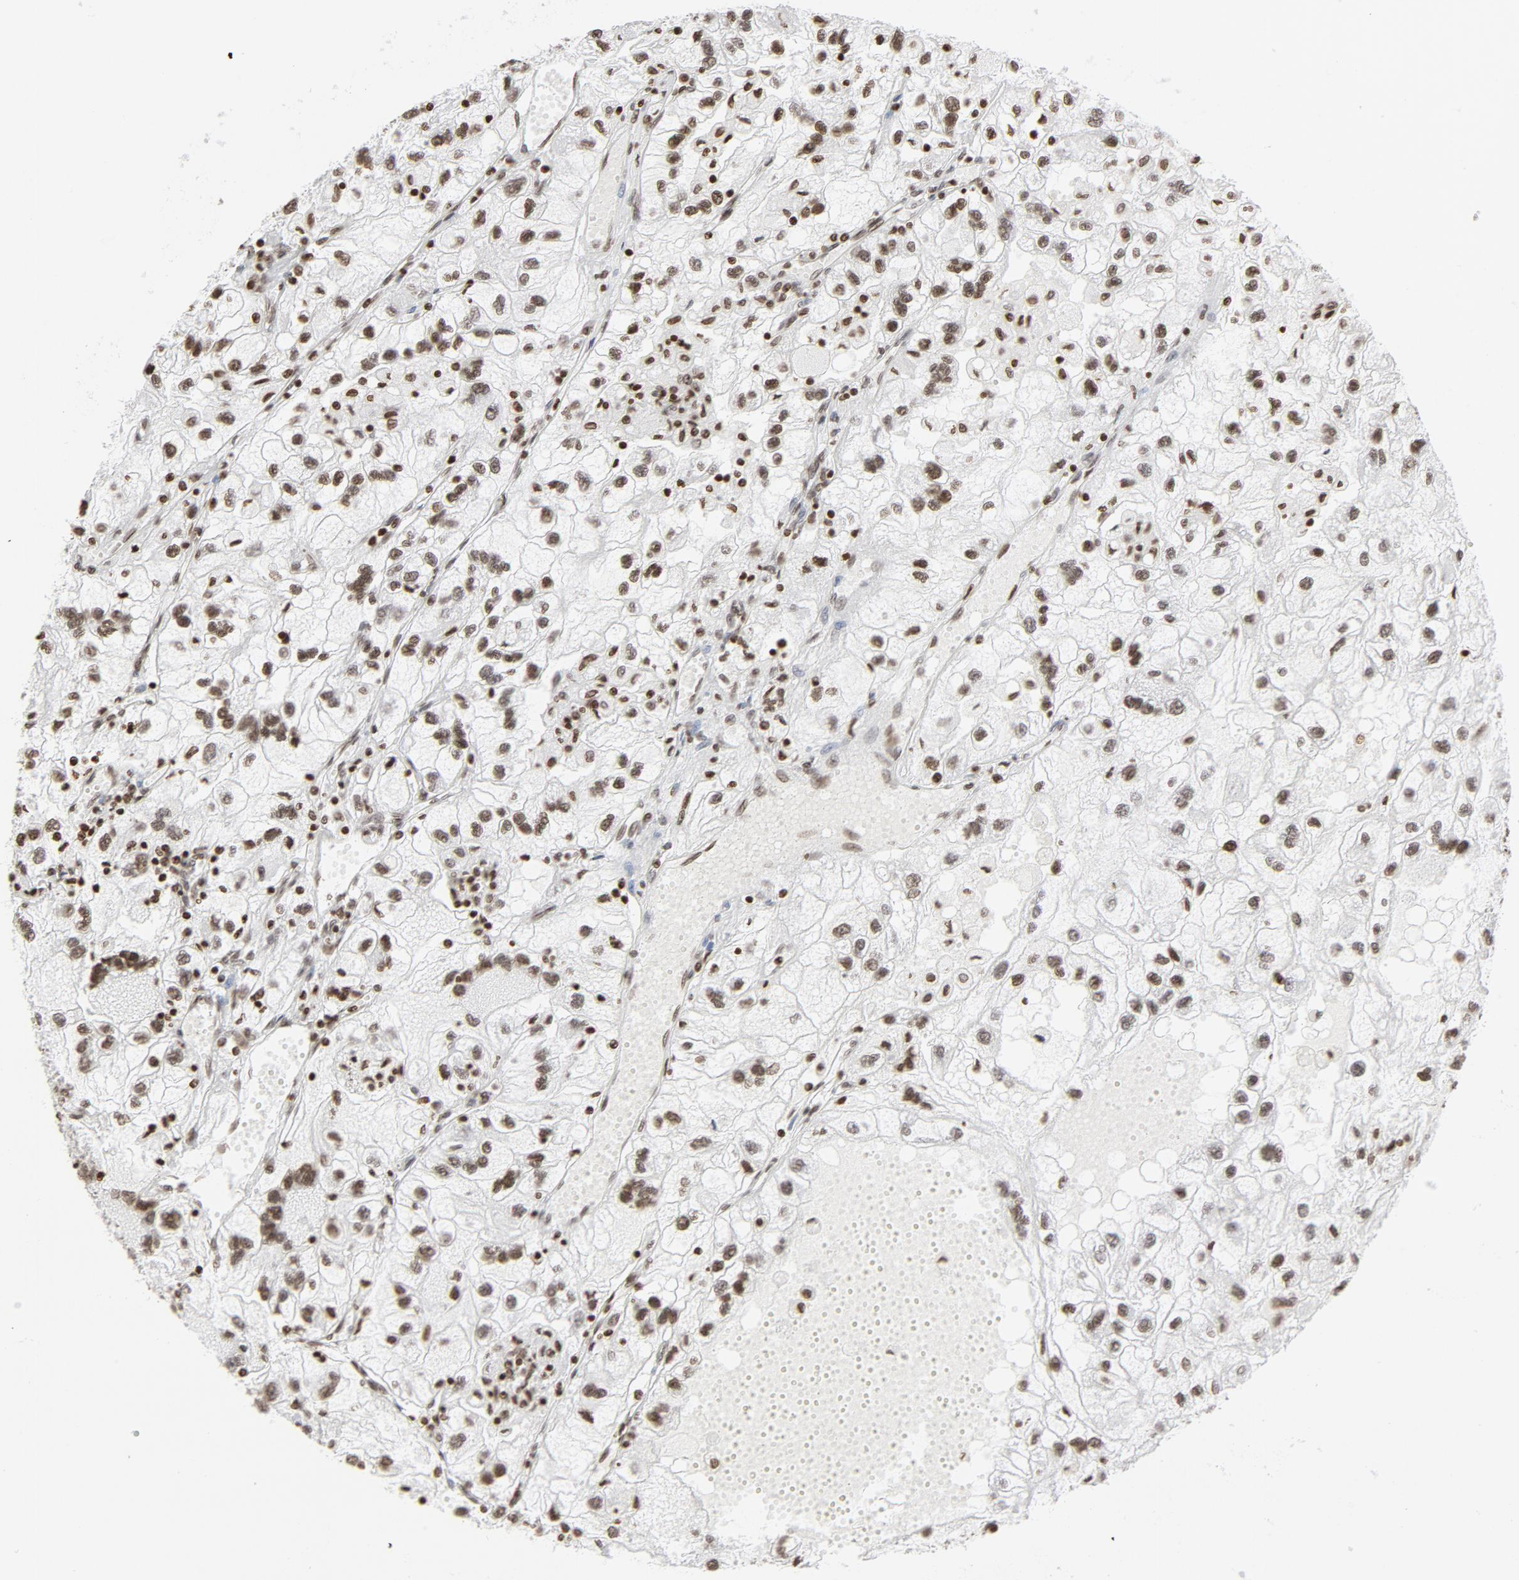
{"staining": {"intensity": "moderate", "quantity": ">75%", "location": "nuclear"}, "tissue": "renal cancer", "cell_type": "Tumor cells", "image_type": "cancer", "snomed": [{"axis": "morphology", "description": "Normal tissue, NOS"}, {"axis": "morphology", "description": "Adenocarcinoma, NOS"}, {"axis": "topography", "description": "Kidney"}], "caption": "A brown stain highlights moderate nuclear expression of a protein in renal cancer (adenocarcinoma) tumor cells. The staining is performed using DAB brown chromogen to label protein expression. The nuclei are counter-stained blue using hematoxylin.", "gene": "H2AC12", "patient": {"sex": "male", "age": 71}}